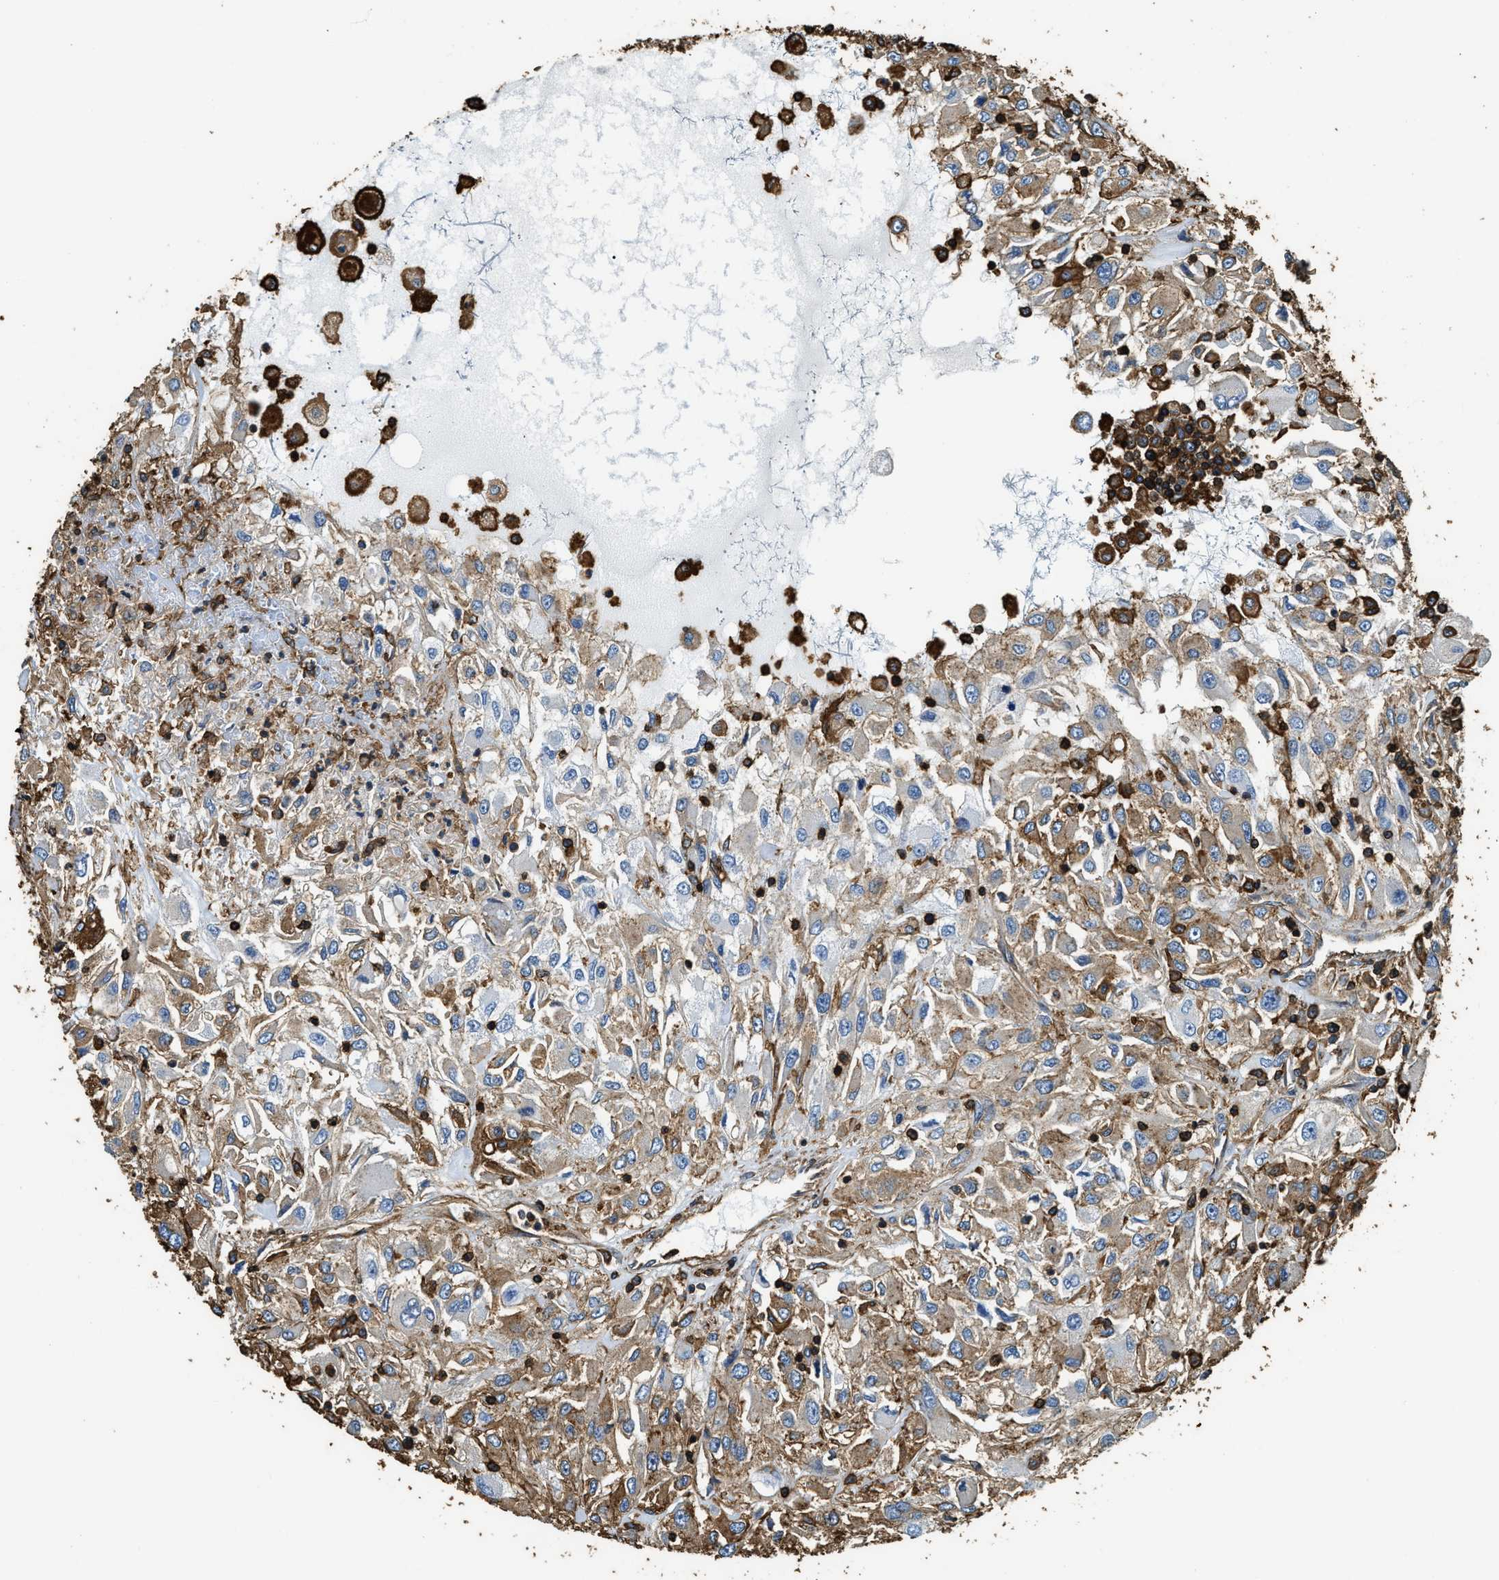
{"staining": {"intensity": "moderate", "quantity": "25%-75%", "location": "cytoplasmic/membranous"}, "tissue": "renal cancer", "cell_type": "Tumor cells", "image_type": "cancer", "snomed": [{"axis": "morphology", "description": "Adenocarcinoma, NOS"}, {"axis": "topography", "description": "Kidney"}], "caption": "A micrograph of human renal adenocarcinoma stained for a protein reveals moderate cytoplasmic/membranous brown staining in tumor cells. (Brightfield microscopy of DAB IHC at high magnification).", "gene": "ACCS", "patient": {"sex": "female", "age": 52}}